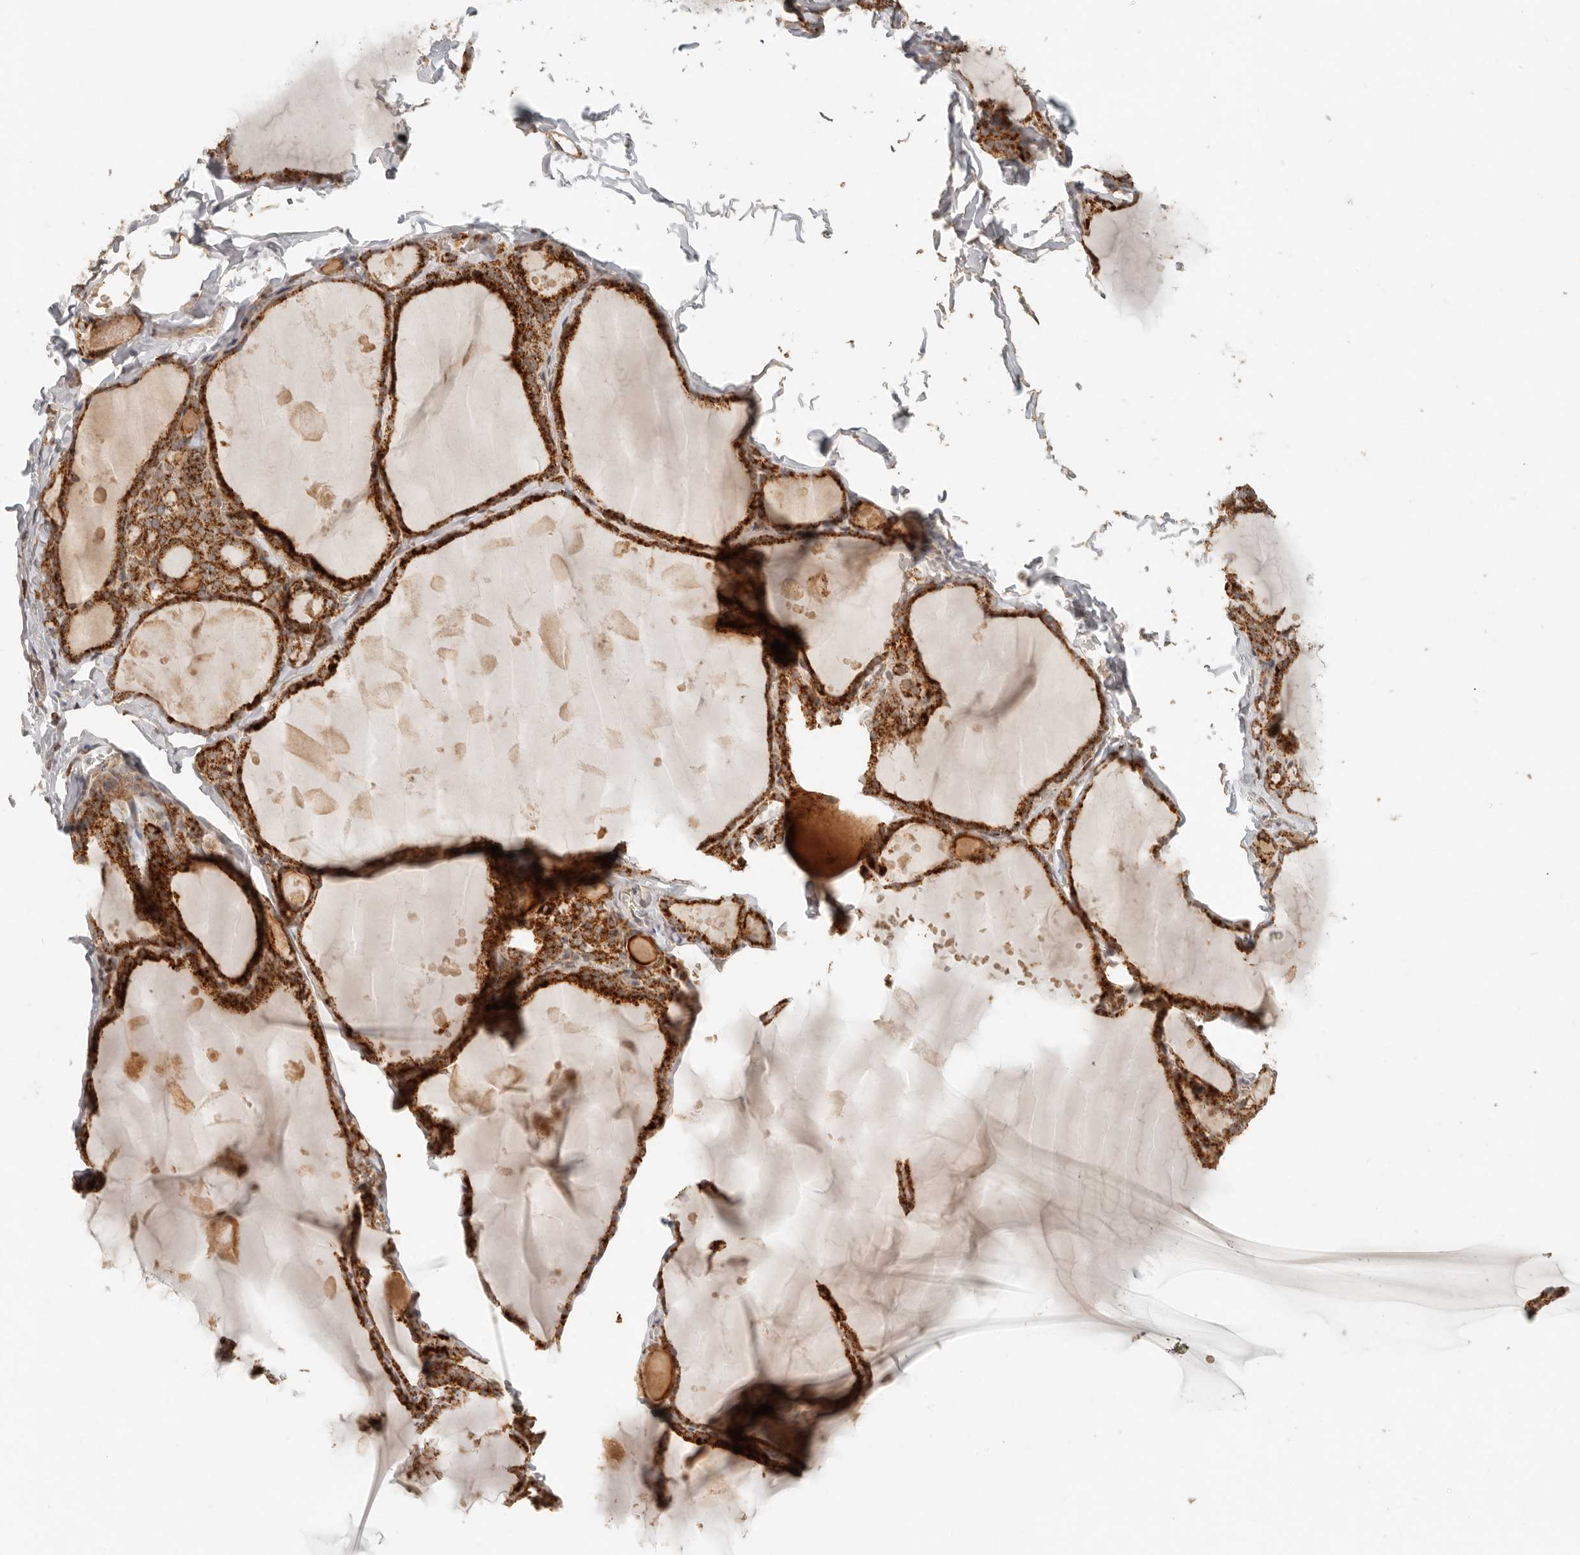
{"staining": {"intensity": "strong", "quantity": ">75%", "location": "cytoplasmic/membranous"}, "tissue": "thyroid gland", "cell_type": "Glandular cells", "image_type": "normal", "snomed": [{"axis": "morphology", "description": "Normal tissue, NOS"}, {"axis": "topography", "description": "Thyroid gland"}], "caption": "This is an image of immunohistochemistry staining of normal thyroid gland, which shows strong positivity in the cytoplasmic/membranous of glandular cells.", "gene": "MRPL55", "patient": {"sex": "male", "age": 56}}